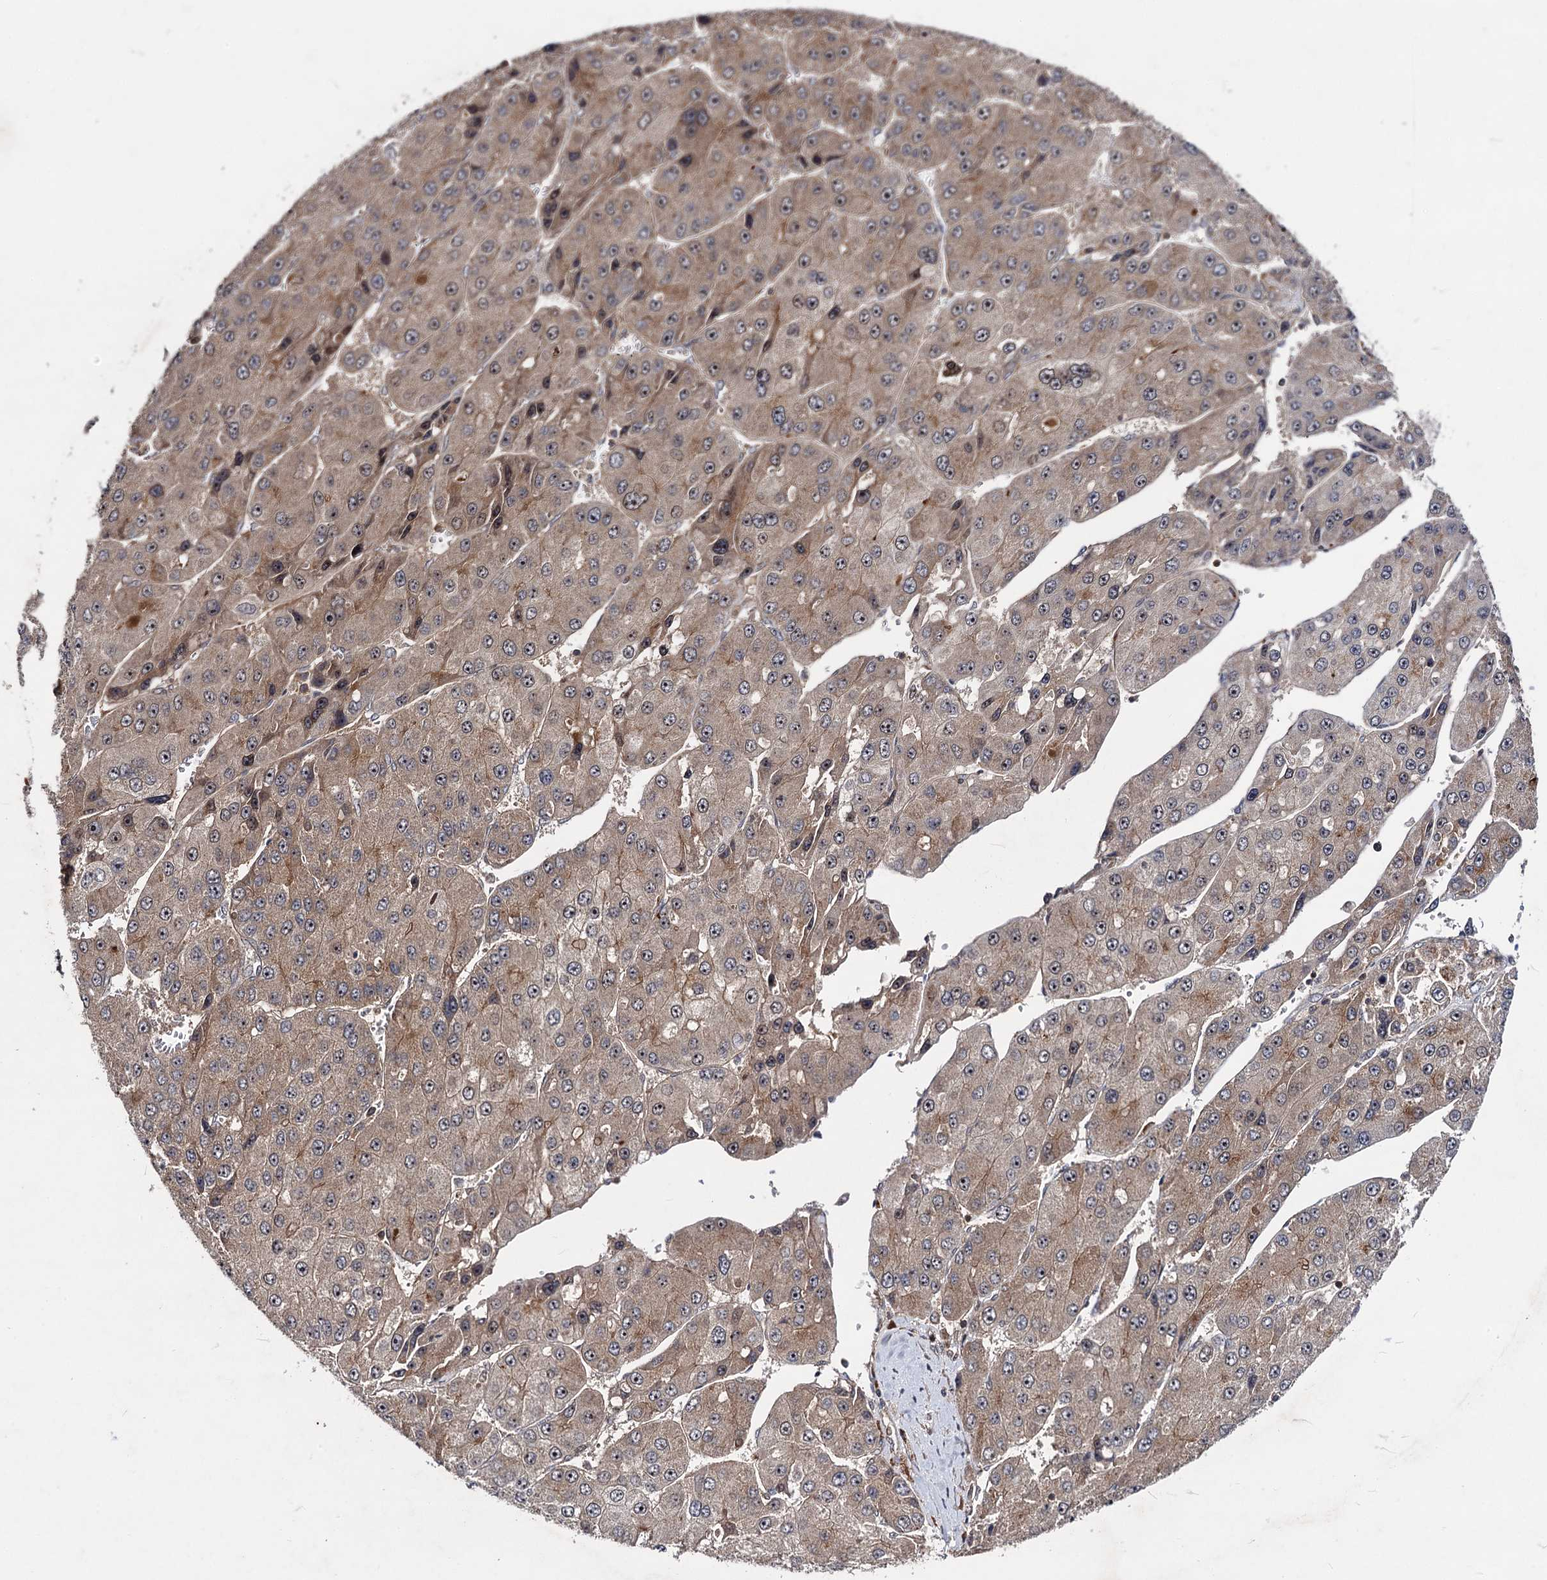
{"staining": {"intensity": "moderate", "quantity": "25%-75%", "location": "cytoplasmic/membranous"}, "tissue": "liver cancer", "cell_type": "Tumor cells", "image_type": "cancer", "snomed": [{"axis": "morphology", "description": "Carcinoma, Hepatocellular, NOS"}, {"axis": "topography", "description": "Liver"}], "caption": "The histopathology image shows staining of liver hepatocellular carcinoma, revealing moderate cytoplasmic/membranous protein expression (brown color) within tumor cells.", "gene": "KXD1", "patient": {"sex": "female", "age": 73}}